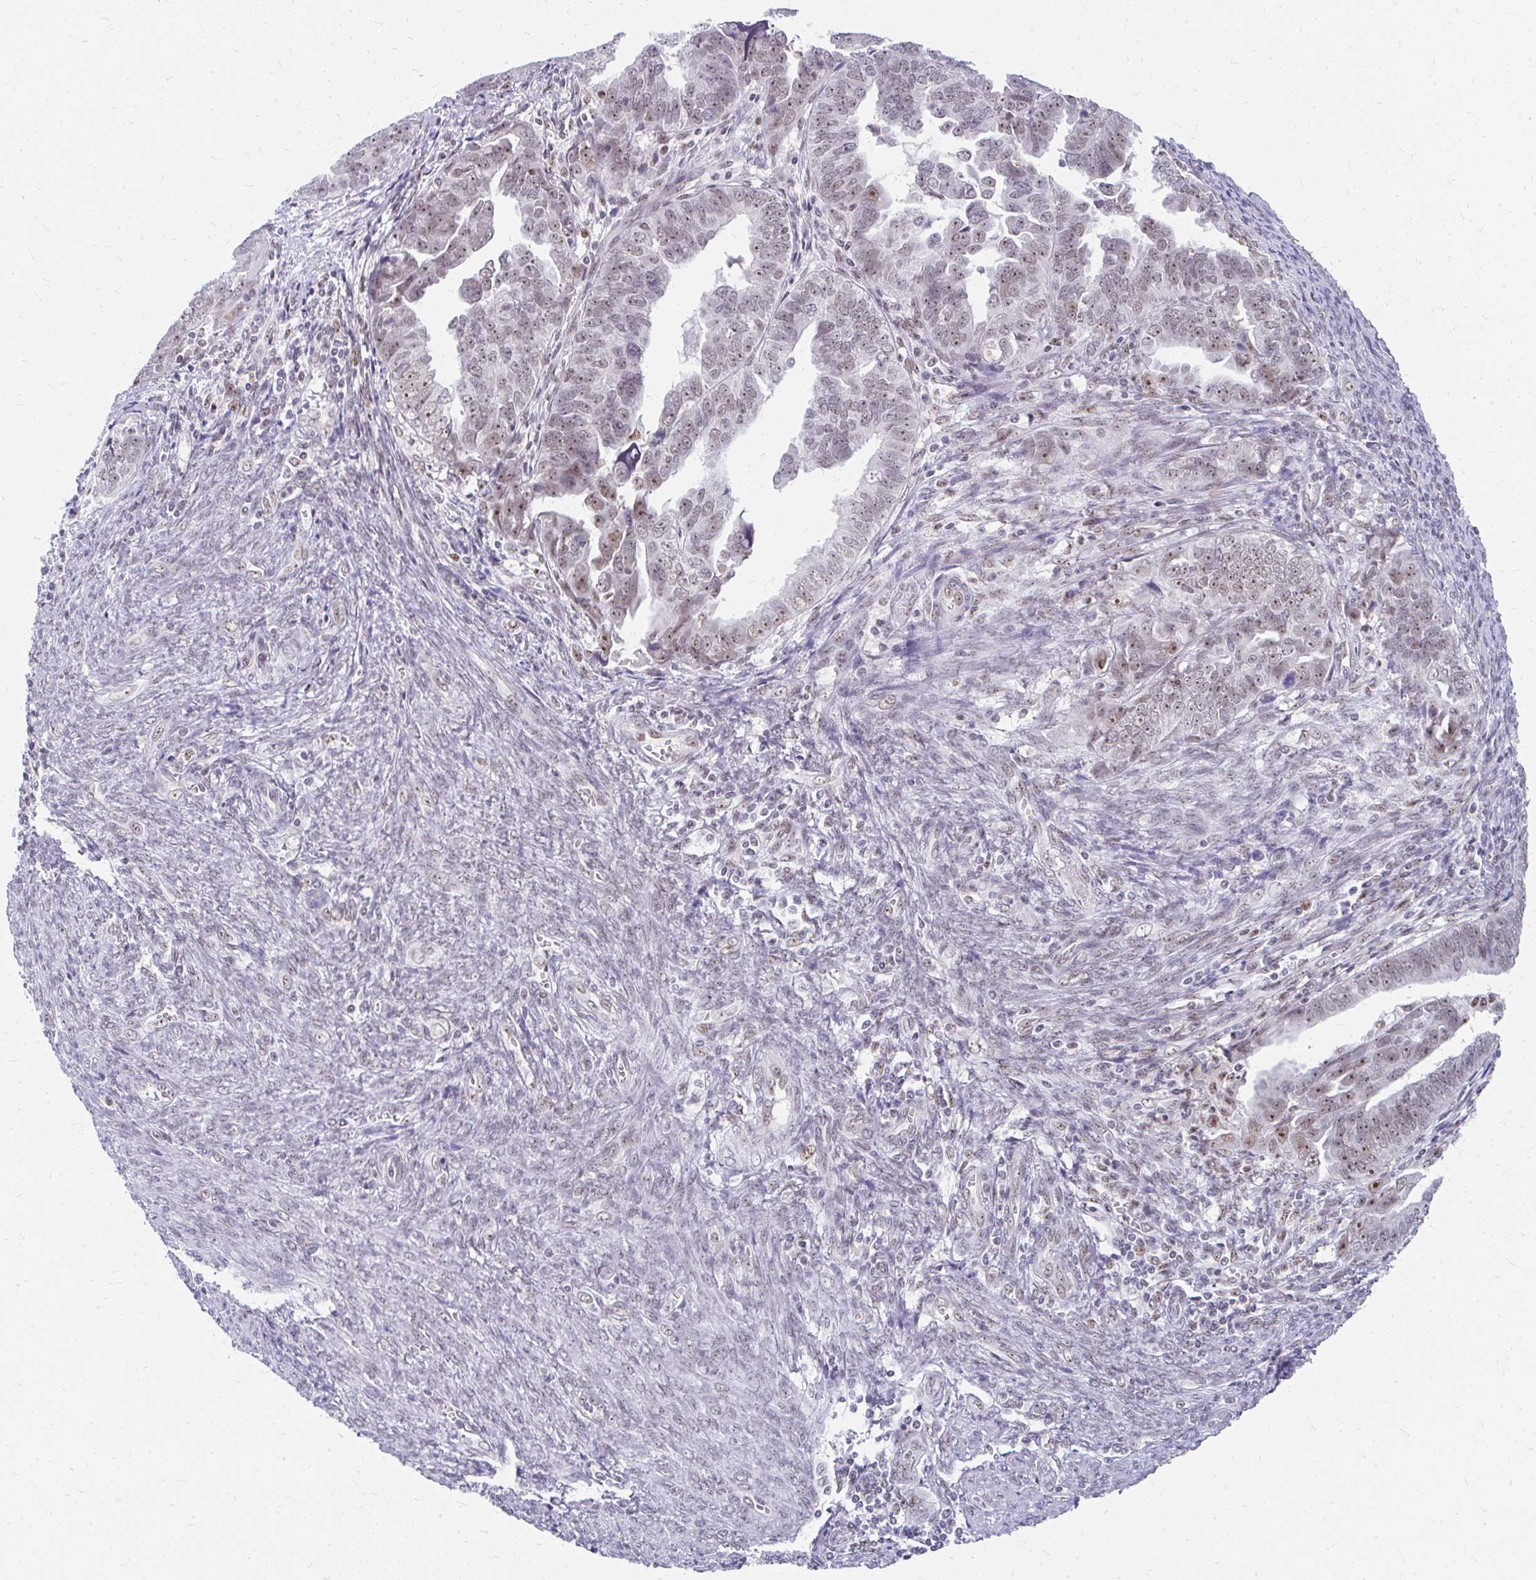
{"staining": {"intensity": "moderate", "quantity": ">75%", "location": "nuclear"}, "tissue": "endometrial cancer", "cell_type": "Tumor cells", "image_type": "cancer", "snomed": [{"axis": "morphology", "description": "Adenocarcinoma, NOS"}, {"axis": "topography", "description": "Endometrium"}], "caption": "Human endometrial cancer (adenocarcinoma) stained with a brown dye demonstrates moderate nuclear positive expression in about >75% of tumor cells.", "gene": "GTF2H1", "patient": {"sex": "female", "age": 75}}